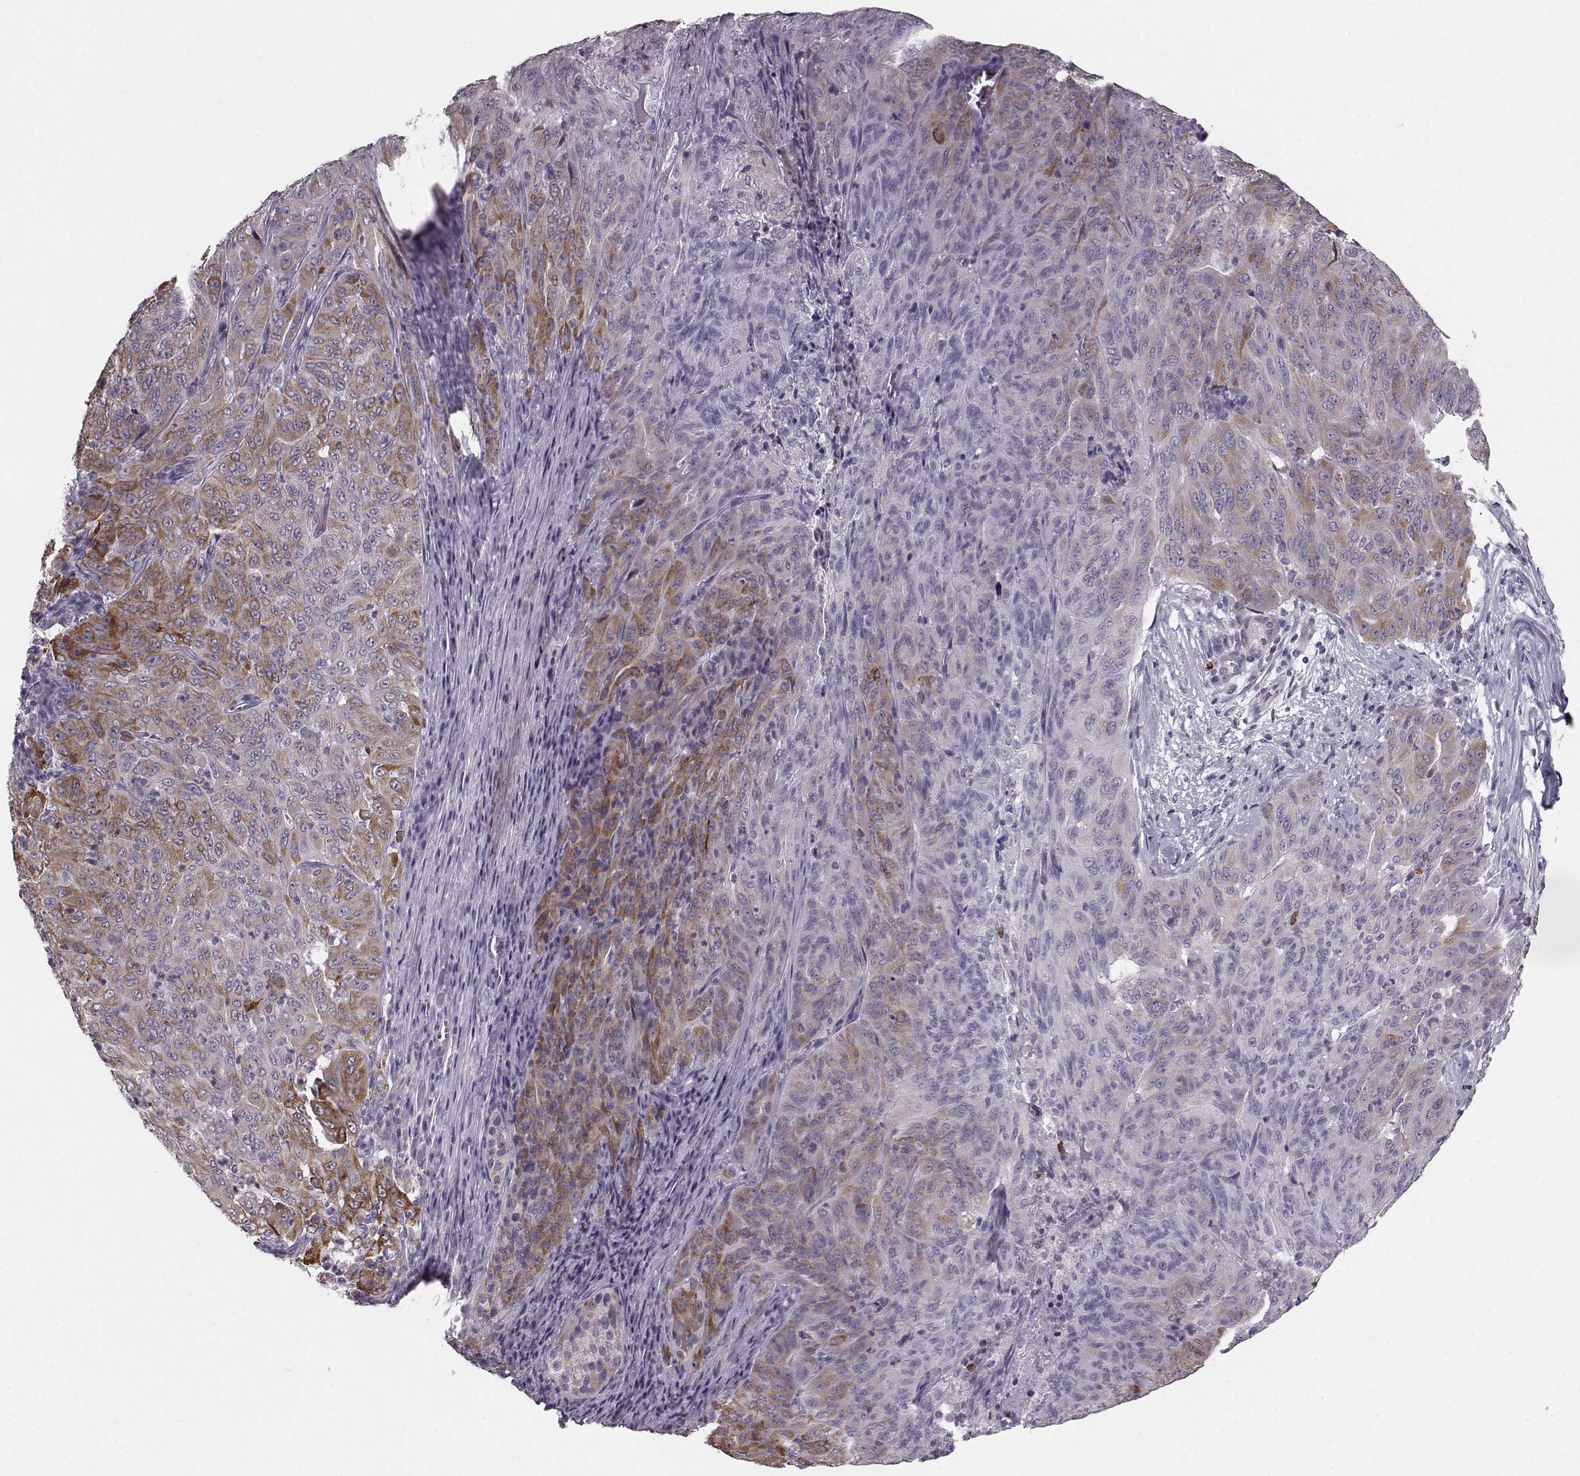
{"staining": {"intensity": "moderate", "quantity": "25%-75%", "location": "cytoplasmic/membranous"}, "tissue": "pancreatic cancer", "cell_type": "Tumor cells", "image_type": "cancer", "snomed": [{"axis": "morphology", "description": "Adenocarcinoma, NOS"}, {"axis": "topography", "description": "Pancreas"}], "caption": "Pancreatic adenocarcinoma was stained to show a protein in brown. There is medium levels of moderate cytoplasmic/membranous staining in approximately 25%-75% of tumor cells.", "gene": "ELOVL5", "patient": {"sex": "male", "age": 63}}